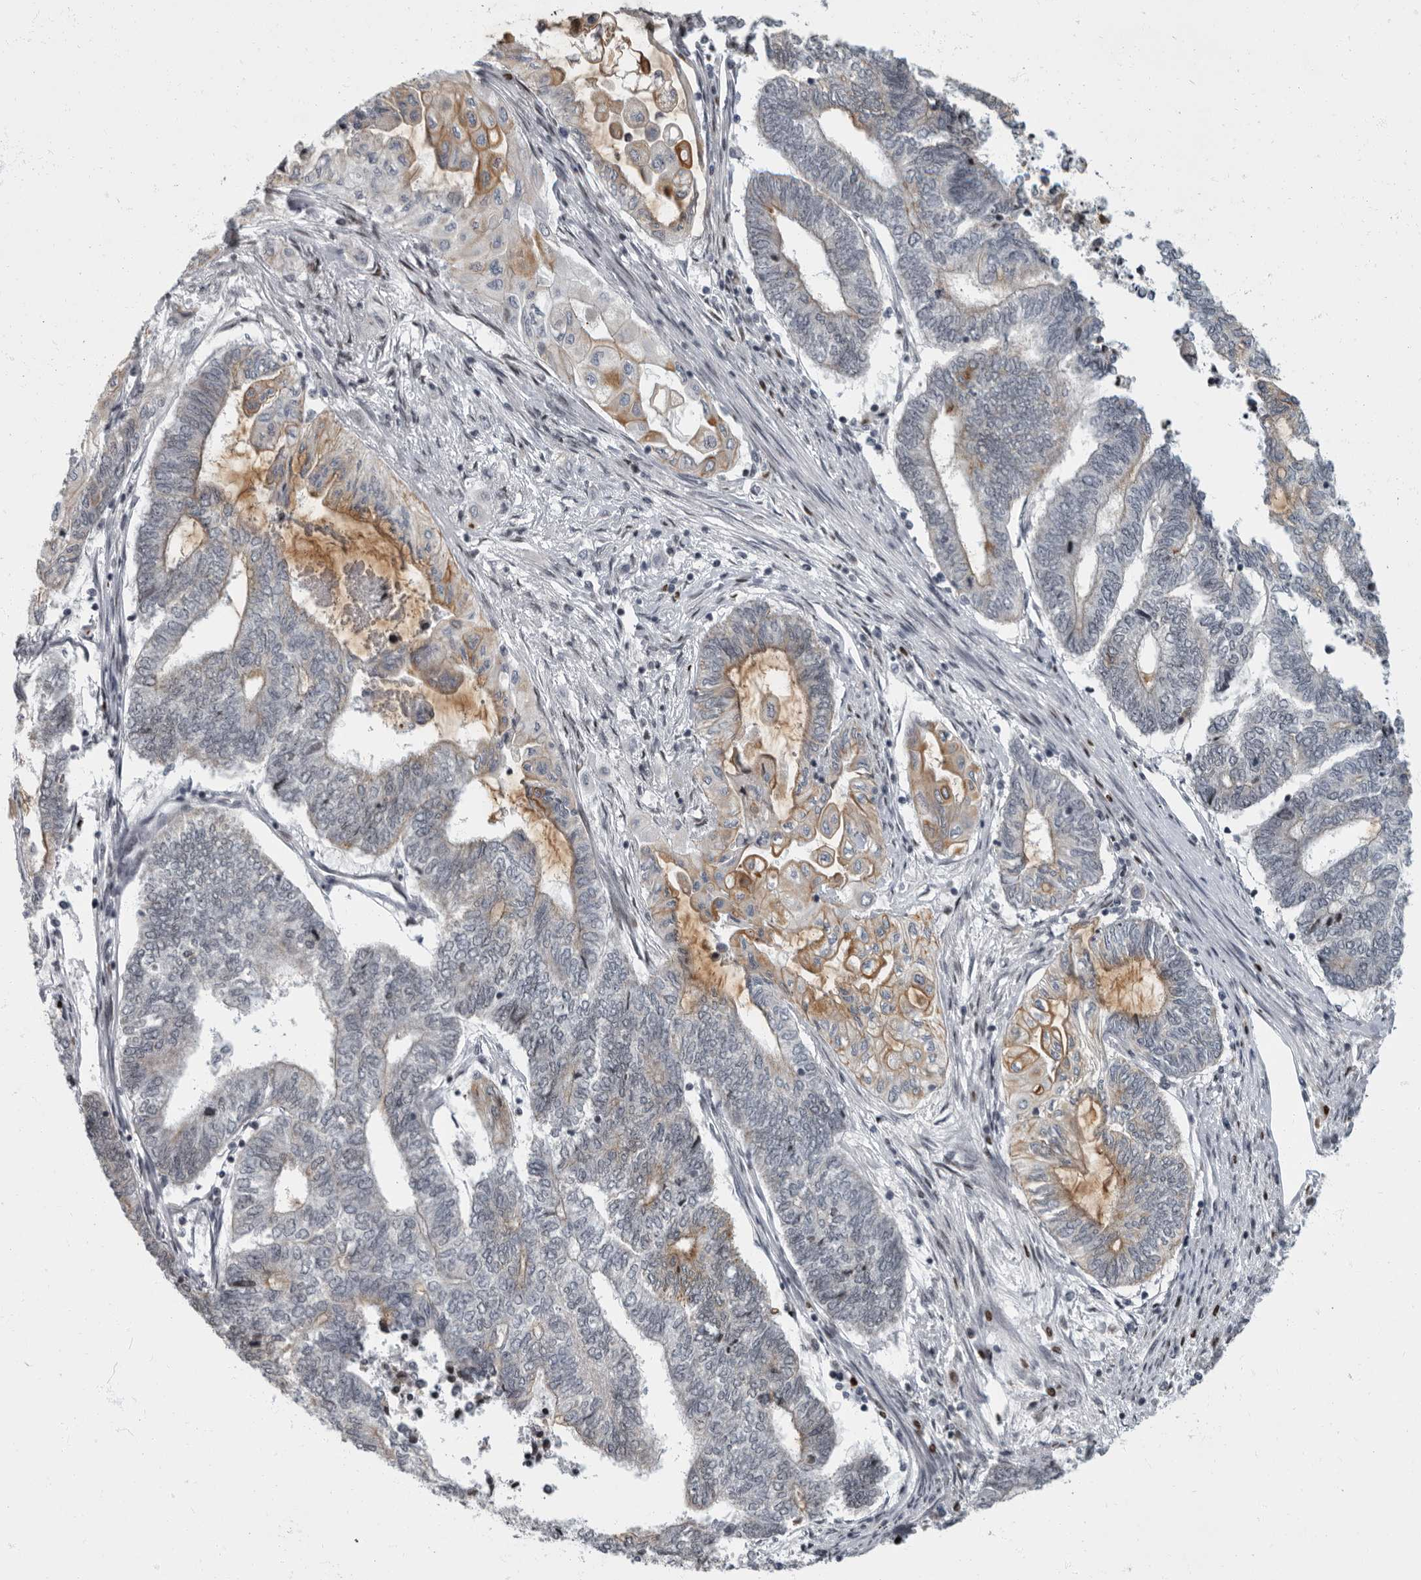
{"staining": {"intensity": "moderate", "quantity": "<25%", "location": "cytoplasmic/membranous"}, "tissue": "endometrial cancer", "cell_type": "Tumor cells", "image_type": "cancer", "snomed": [{"axis": "morphology", "description": "Adenocarcinoma, NOS"}, {"axis": "topography", "description": "Uterus"}, {"axis": "topography", "description": "Endometrium"}], "caption": "Tumor cells reveal low levels of moderate cytoplasmic/membranous expression in about <25% of cells in adenocarcinoma (endometrial). (IHC, brightfield microscopy, high magnification).", "gene": "EVI5", "patient": {"sex": "female", "age": 70}}